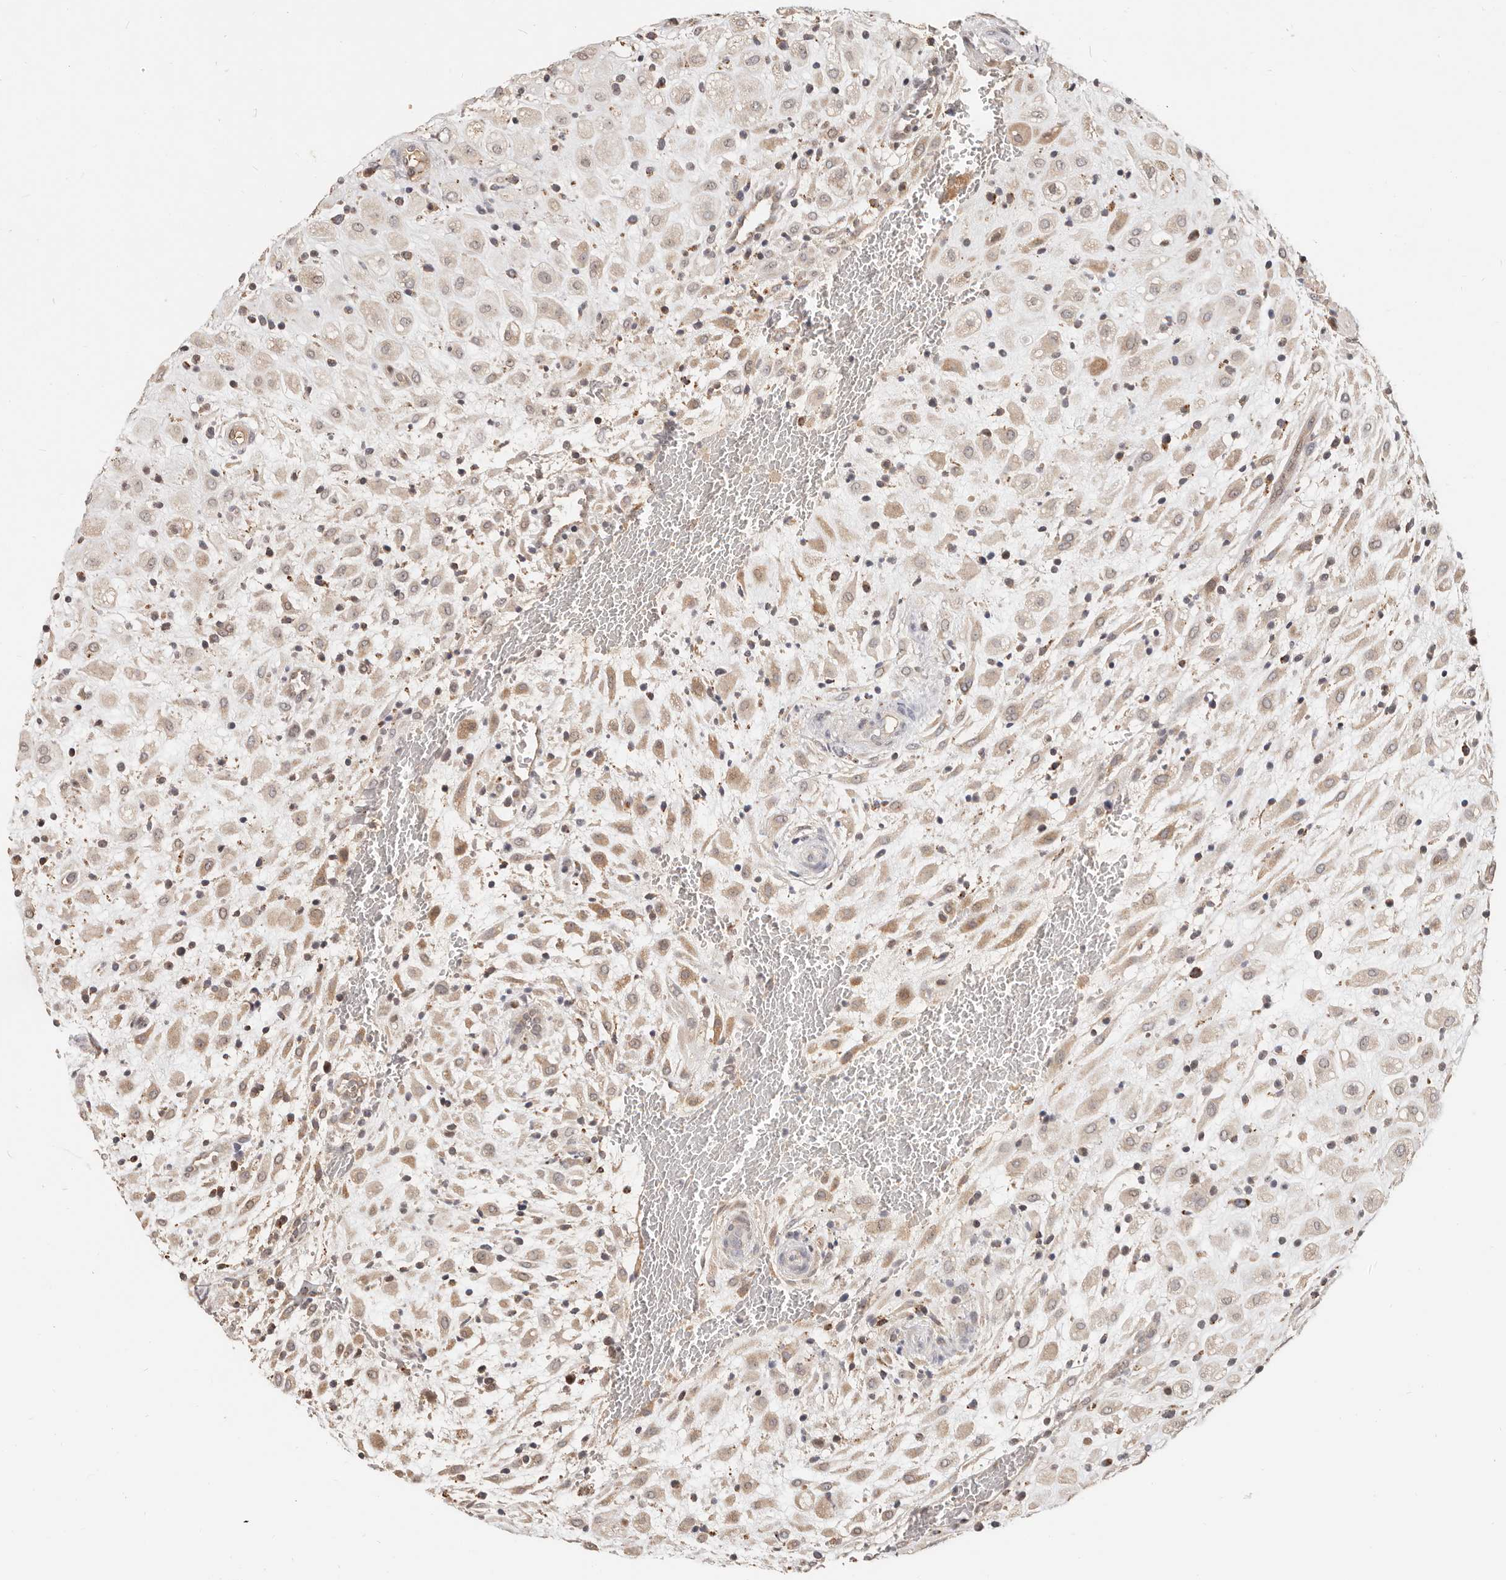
{"staining": {"intensity": "moderate", "quantity": "25%-75%", "location": "cytoplasmic/membranous"}, "tissue": "placenta", "cell_type": "Decidual cells", "image_type": "normal", "snomed": [{"axis": "morphology", "description": "Normal tissue, NOS"}, {"axis": "topography", "description": "Placenta"}], "caption": "A brown stain highlights moderate cytoplasmic/membranous positivity of a protein in decidual cells of unremarkable placenta.", "gene": "ZRANB1", "patient": {"sex": "female", "age": 35}}